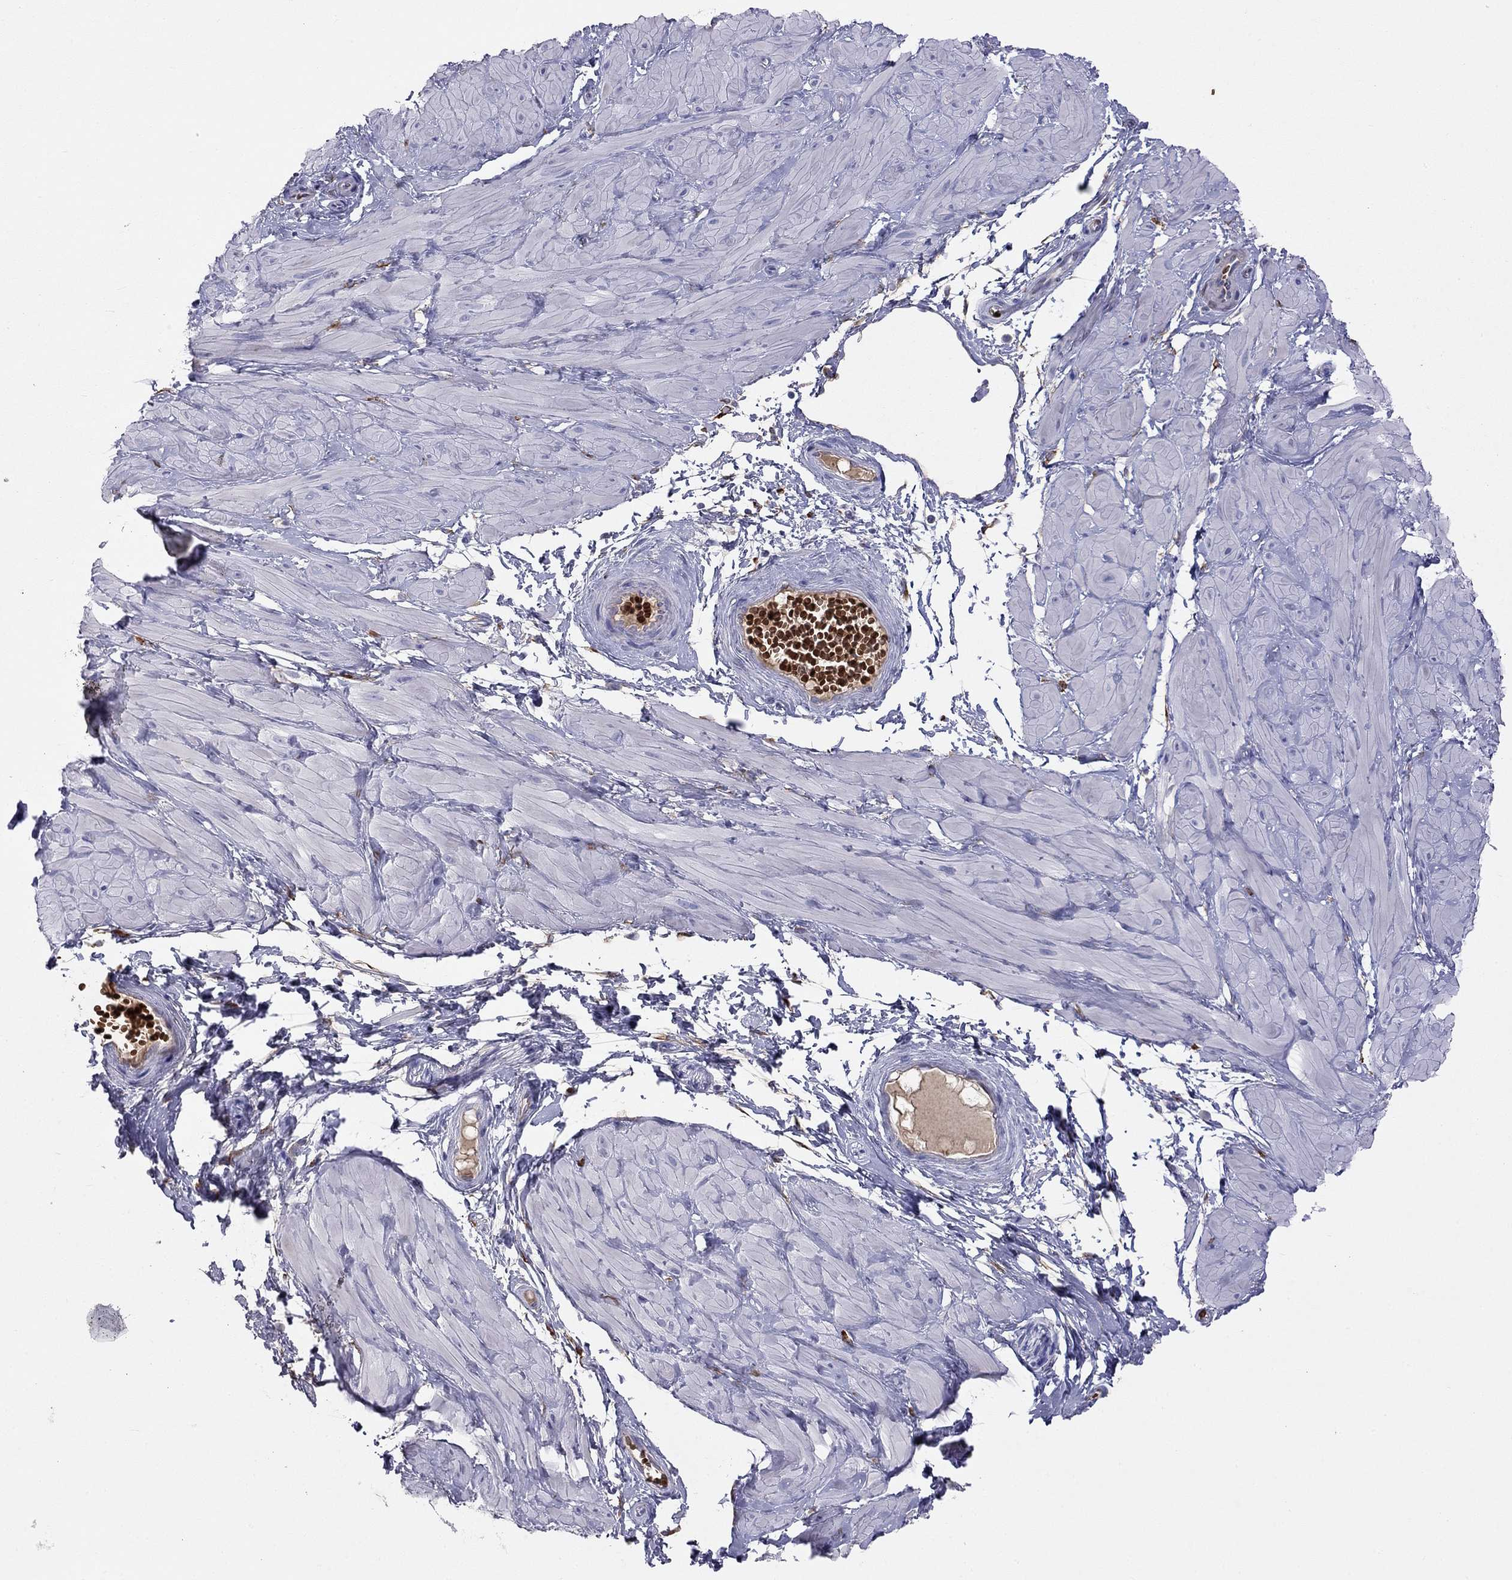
{"staining": {"intensity": "negative", "quantity": "none", "location": "none"}, "tissue": "adipose tissue", "cell_type": "Adipocytes", "image_type": "normal", "snomed": [{"axis": "morphology", "description": "Normal tissue, NOS"}, {"axis": "topography", "description": "Smooth muscle"}, {"axis": "topography", "description": "Peripheral nerve tissue"}], "caption": "Immunohistochemistry (IHC) photomicrograph of normal adipose tissue: adipose tissue stained with DAB exhibits no significant protein positivity in adipocytes.", "gene": "RHCE", "patient": {"sex": "male", "age": 22}}